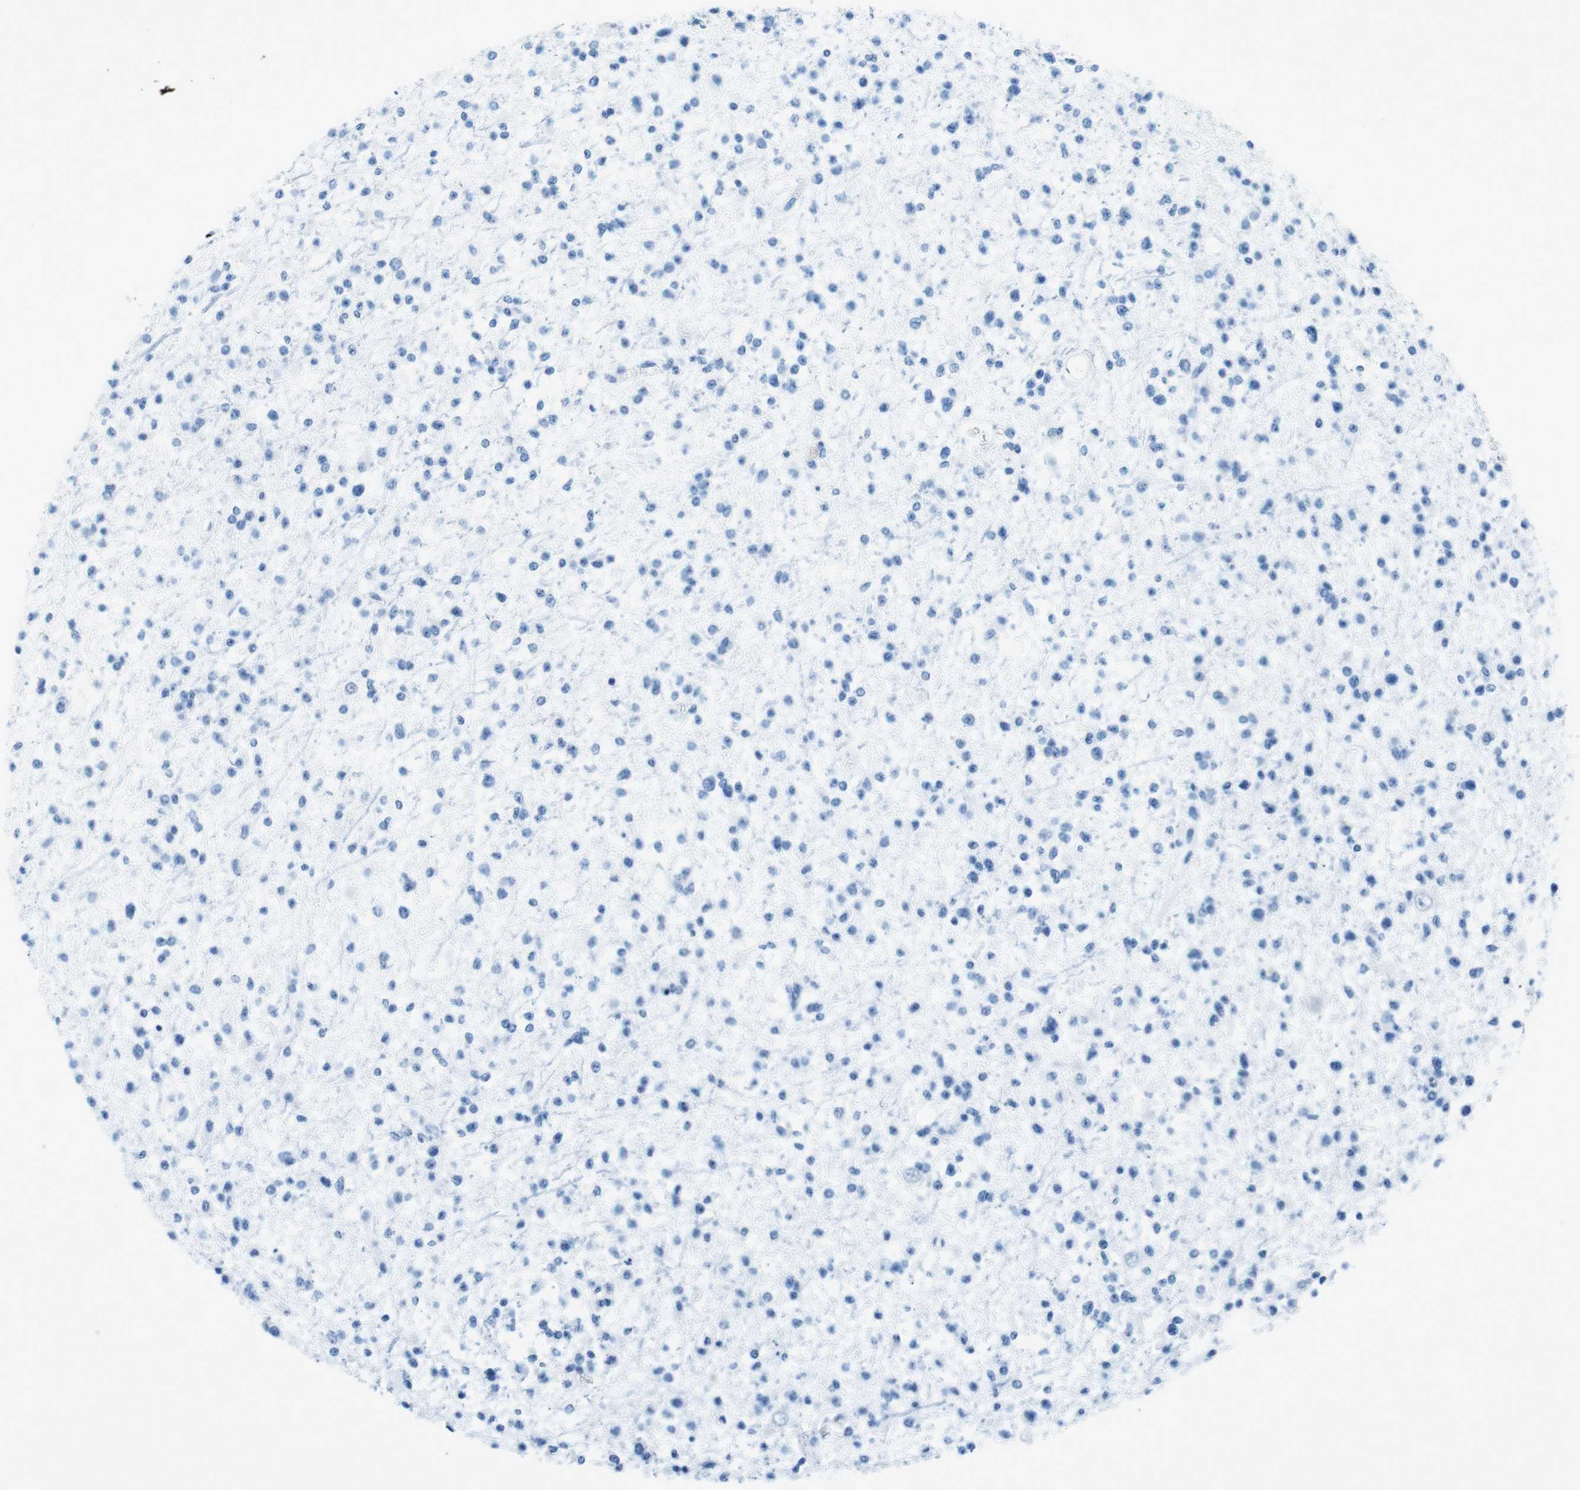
{"staining": {"intensity": "negative", "quantity": "none", "location": "none"}, "tissue": "glioma", "cell_type": "Tumor cells", "image_type": "cancer", "snomed": [{"axis": "morphology", "description": "Glioma, malignant, Low grade"}, {"axis": "topography", "description": "Brain"}], "caption": "The micrograph demonstrates no staining of tumor cells in malignant low-grade glioma.", "gene": "CTAG1B", "patient": {"sex": "female", "age": 22}}